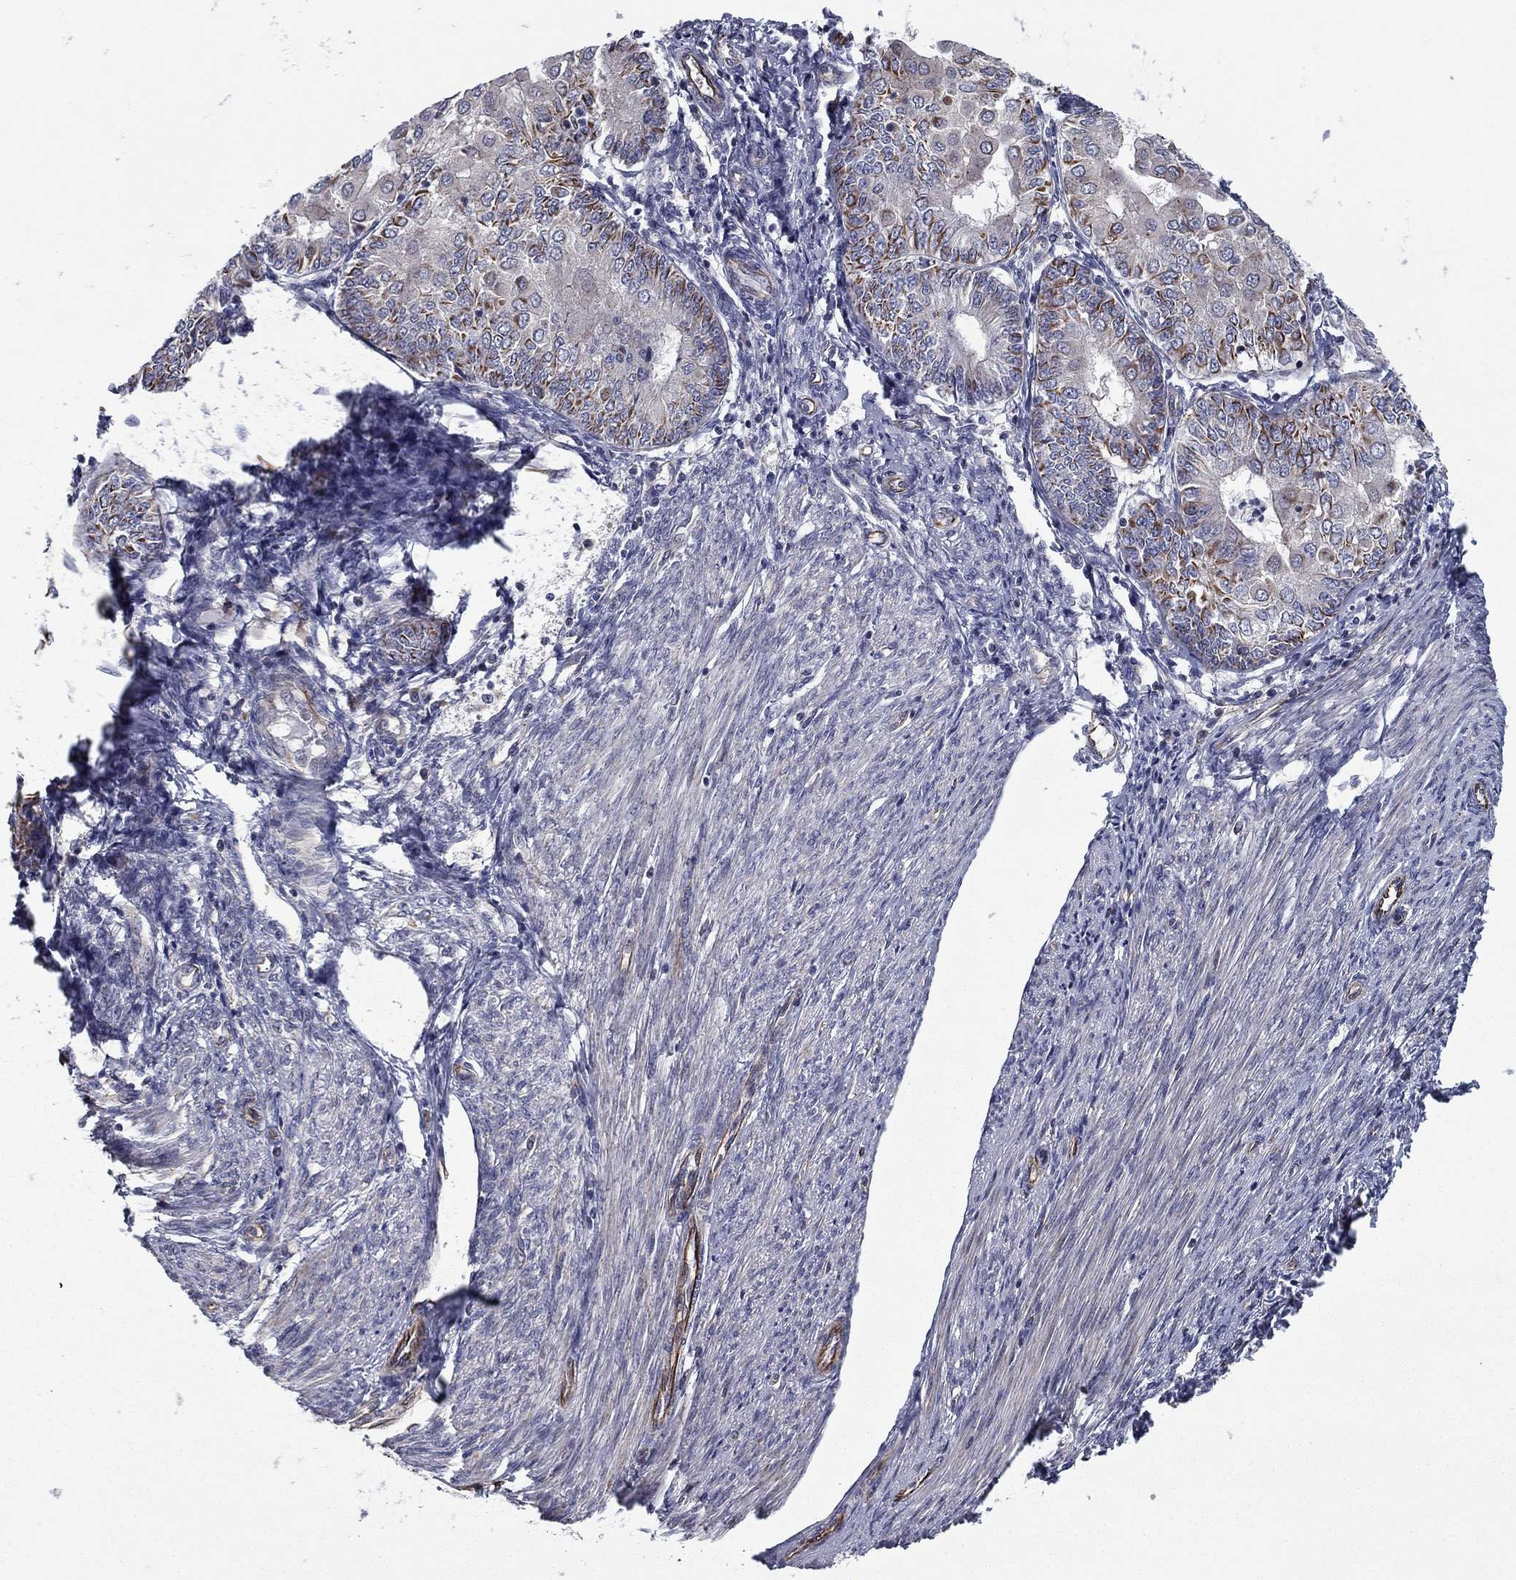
{"staining": {"intensity": "strong", "quantity": "25%-75%", "location": "cytoplasmic/membranous"}, "tissue": "endometrial cancer", "cell_type": "Tumor cells", "image_type": "cancer", "snomed": [{"axis": "morphology", "description": "Adenocarcinoma, NOS"}, {"axis": "topography", "description": "Endometrium"}], "caption": "Protein positivity by IHC shows strong cytoplasmic/membranous expression in approximately 25%-75% of tumor cells in endometrial cancer (adenocarcinoma).", "gene": "CLSTN1", "patient": {"sex": "female", "age": 68}}